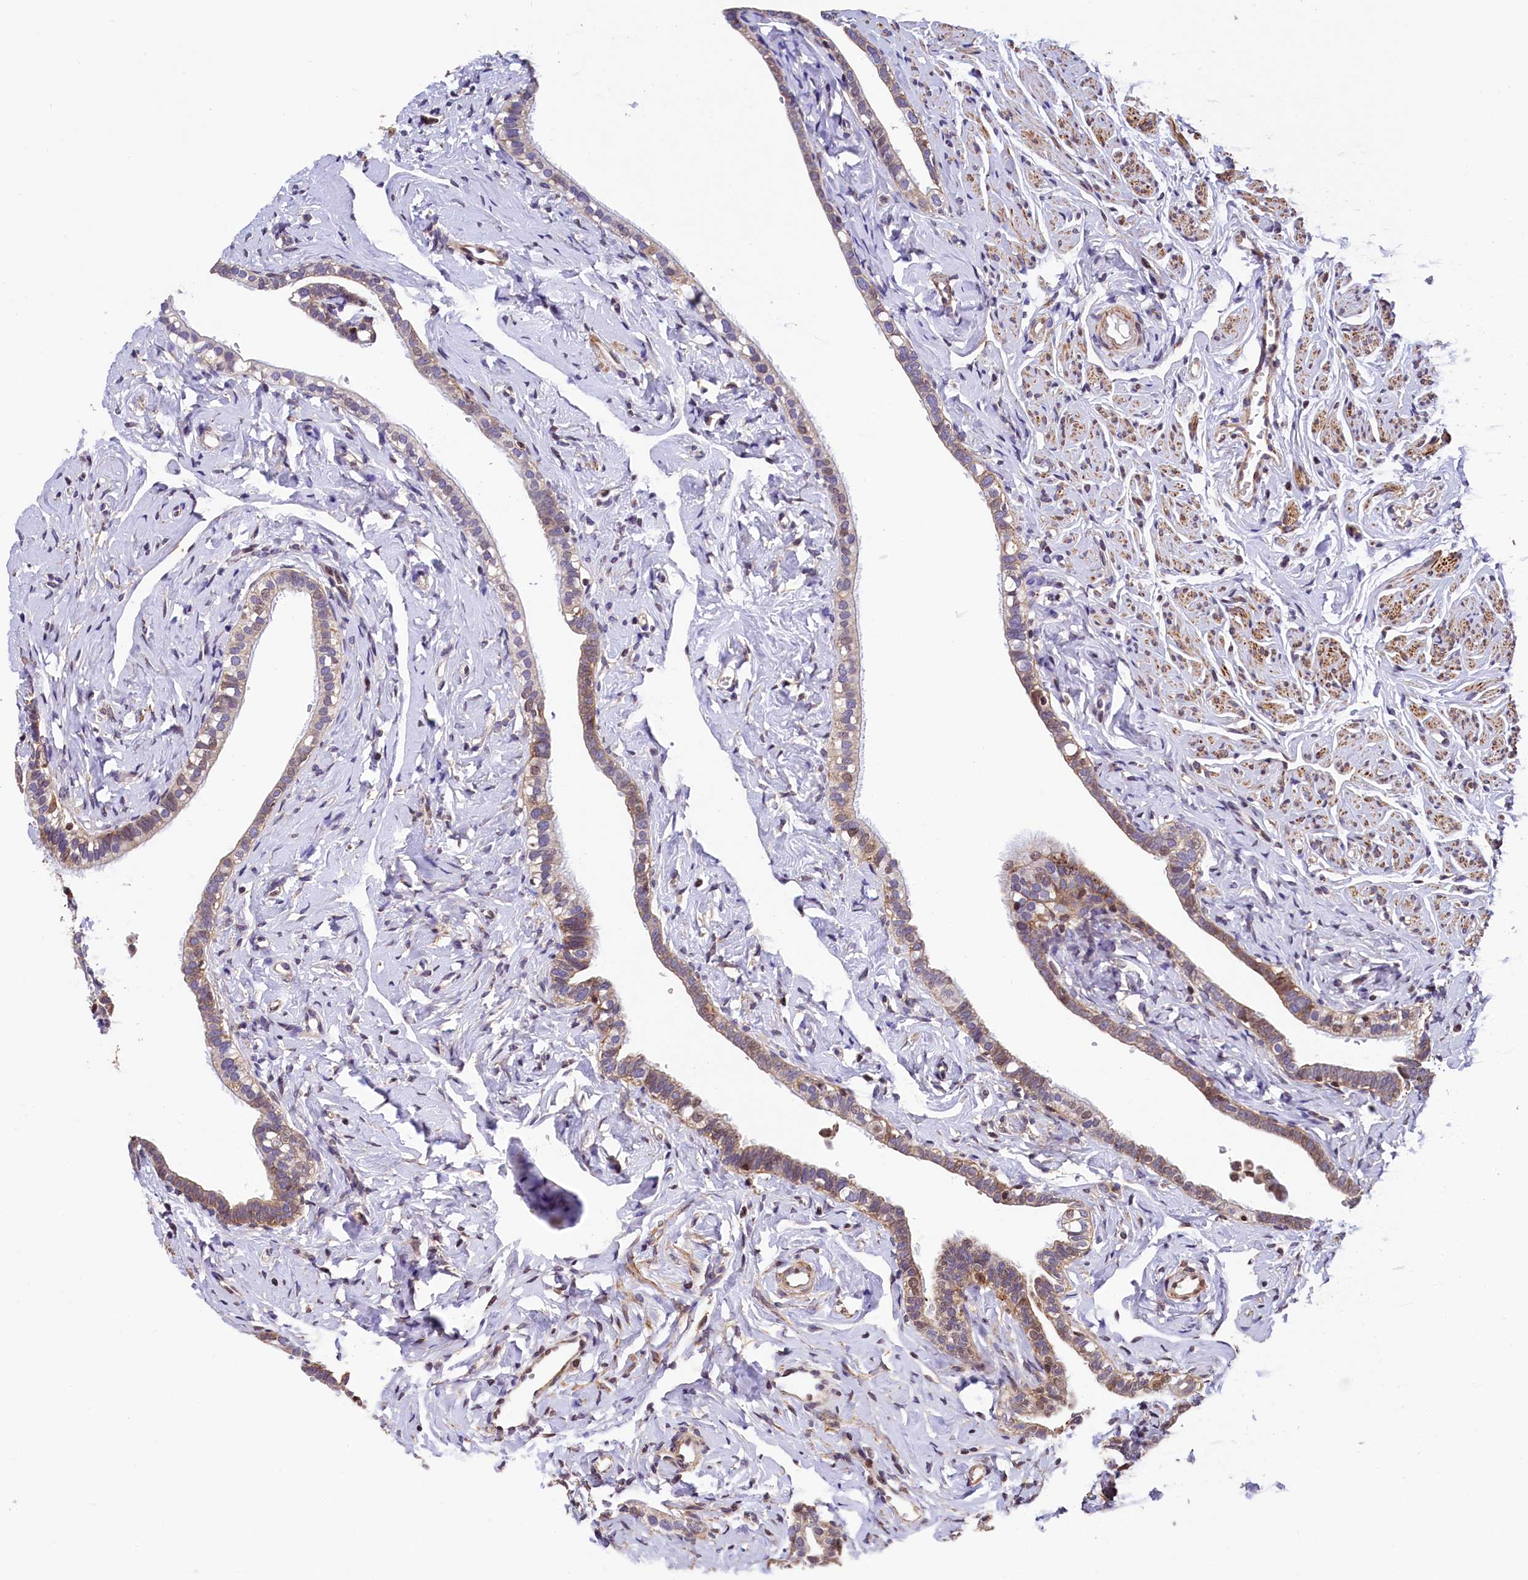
{"staining": {"intensity": "weak", "quantity": "25%-75%", "location": "cytoplasmic/membranous"}, "tissue": "fallopian tube", "cell_type": "Glandular cells", "image_type": "normal", "snomed": [{"axis": "morphology", "description": "Normal tissue, NOS"}, {"axis": "topography", "description": "Fallopian tube"}], "caption": "The image reveals immunohistochemical staining of benign fallopian tube. There is weak cytoplasmic/membranous positivity is present in approximately 25%-75% of glandular cells.", "gene": "ZNF2", "patient": {"sex": "female", "age": 66}}